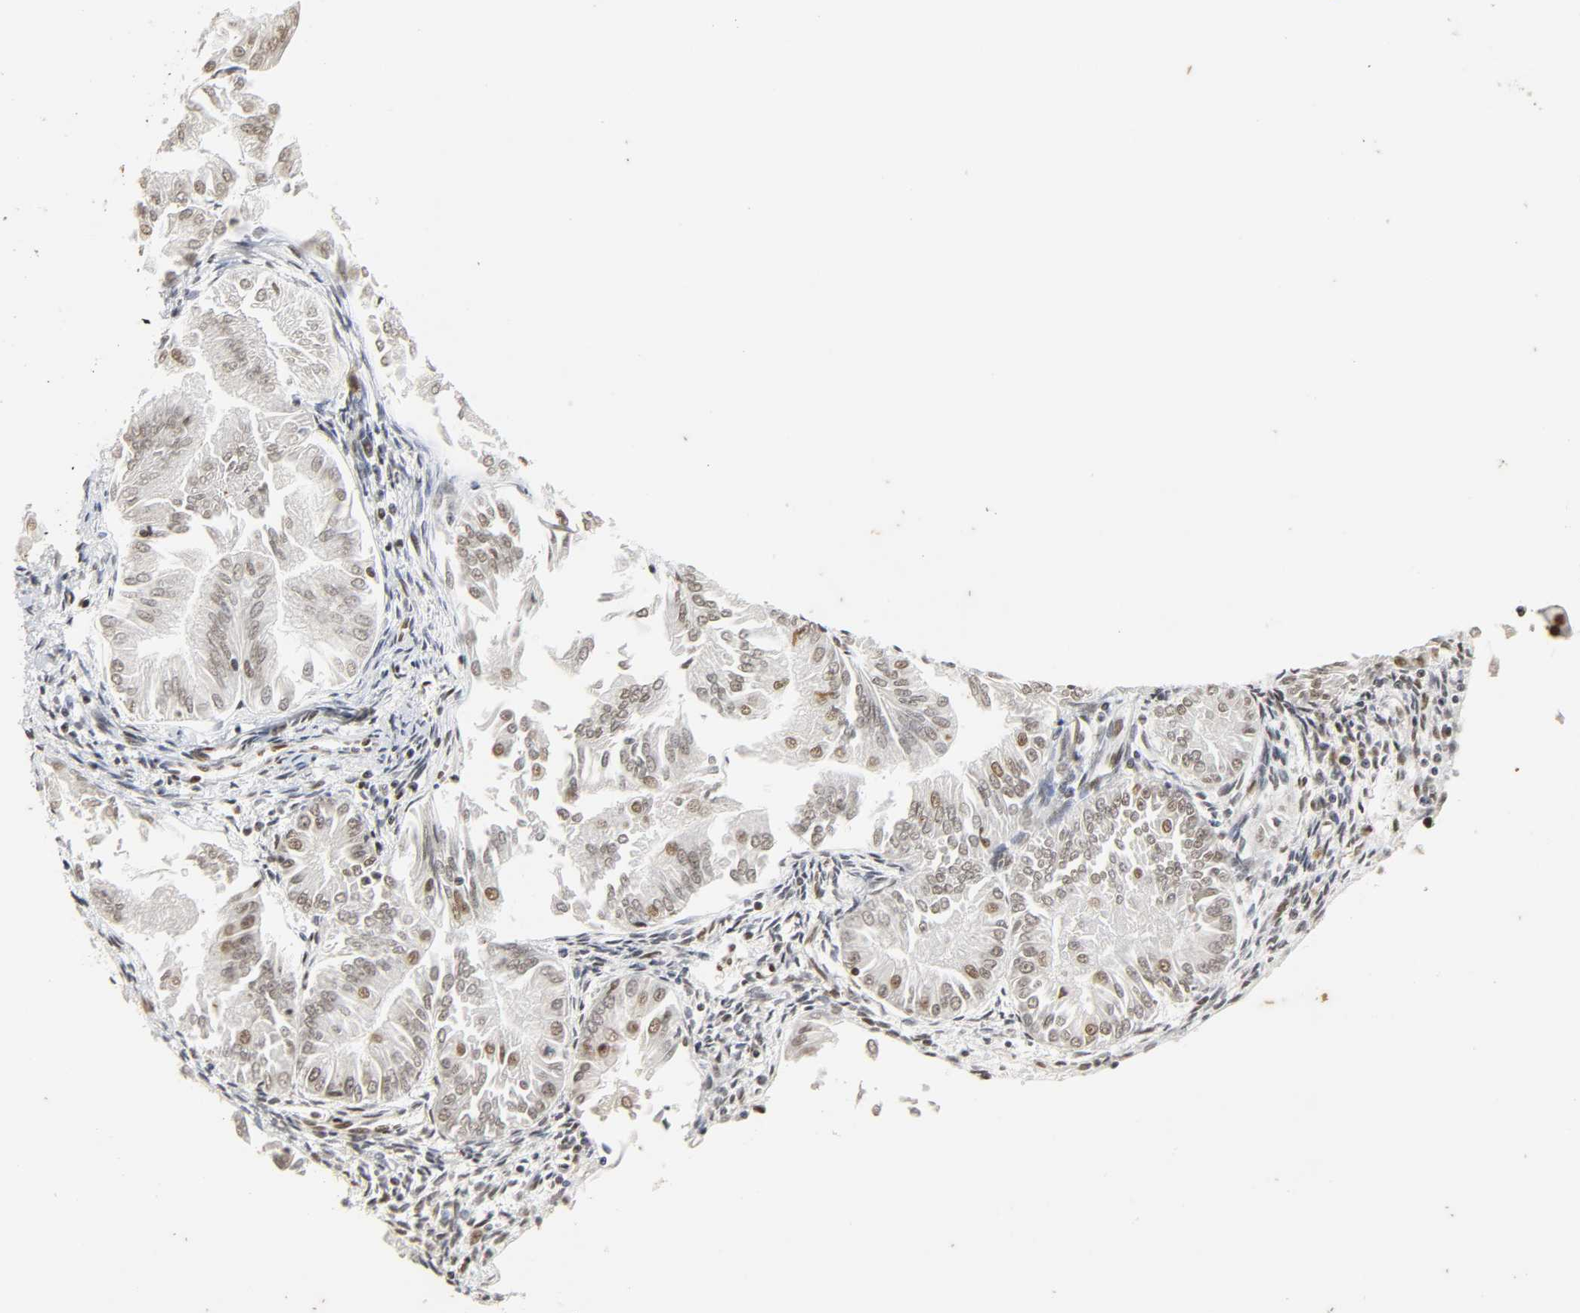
{"staining": {"intensity": "moderate", "quantity": "25%-75%", "location": "nuclear"}, "tissue": "endometrial cancer", "cell_type": "Tumor cells", "image_type": "cancer", "snomed": [{"axis": "morphology", "description": "Adenocarcinoma, NOS"}, {"axis": "topography", "description": "Endometrium"}], "caption": "Immunohistochemistry (IHC) (DAB (3,3'-diaminobenzidine)) staining of human endometrial cancer exhibits moderate nuclear protein expression in approximately 25%-75% of tumor cells.", "gene": "HNRNPC", "patient": {"sex": "female", "age": 53}}